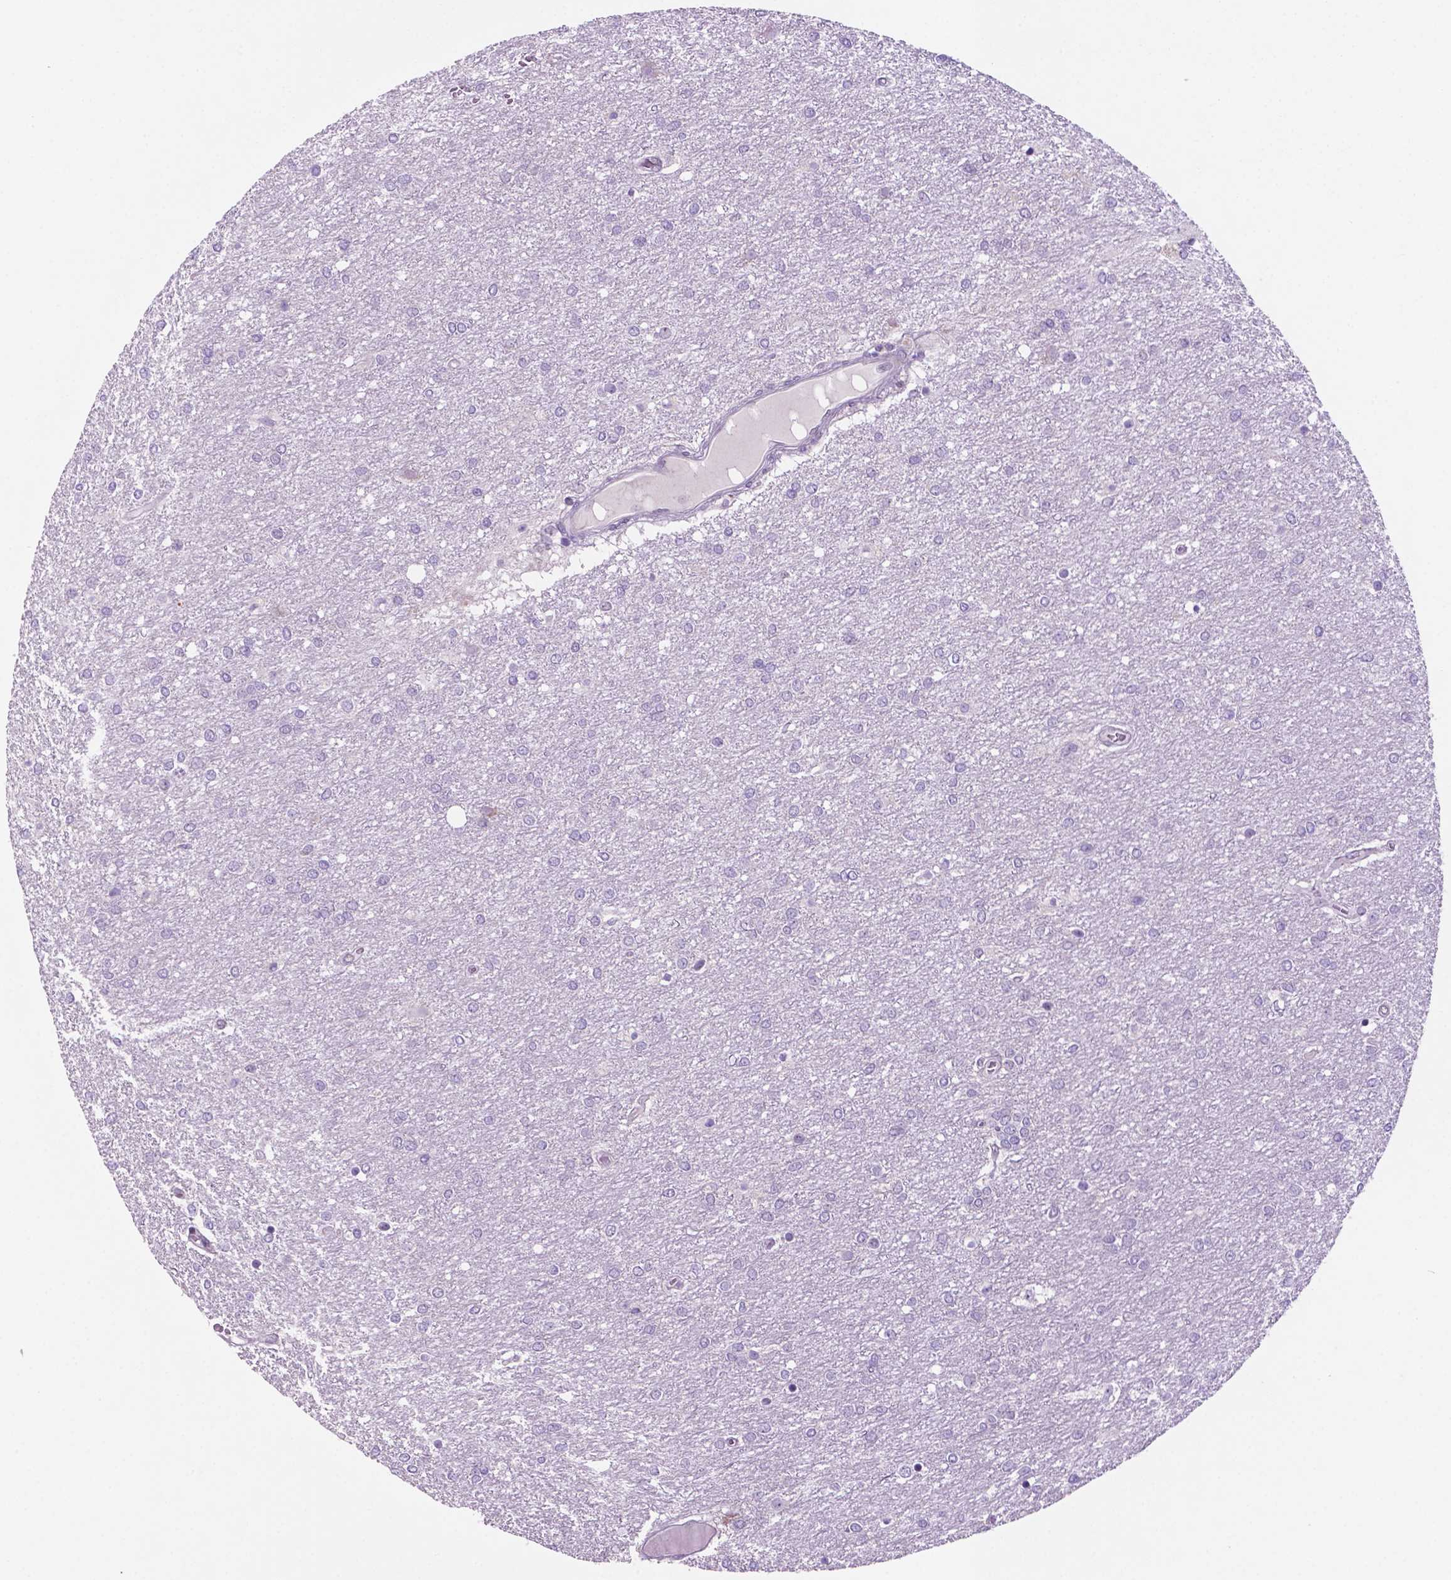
{"staining": {"intensity": "negative", "quantity": "none", "location": "none"}, "tissue": "glioma", "cell_type": "Tumor cells", "image_type": "cancer", "snomed": [{"axis": "morphology", "description": "Glioma, malignant, High grade"}, {"axis": "topography", "description": "Brain"}], "caption": "Tumor cells are negative for brown protein staining in glioma.", "gene": "C18orf21", "patient": {"sex": "female", "age": 61}}